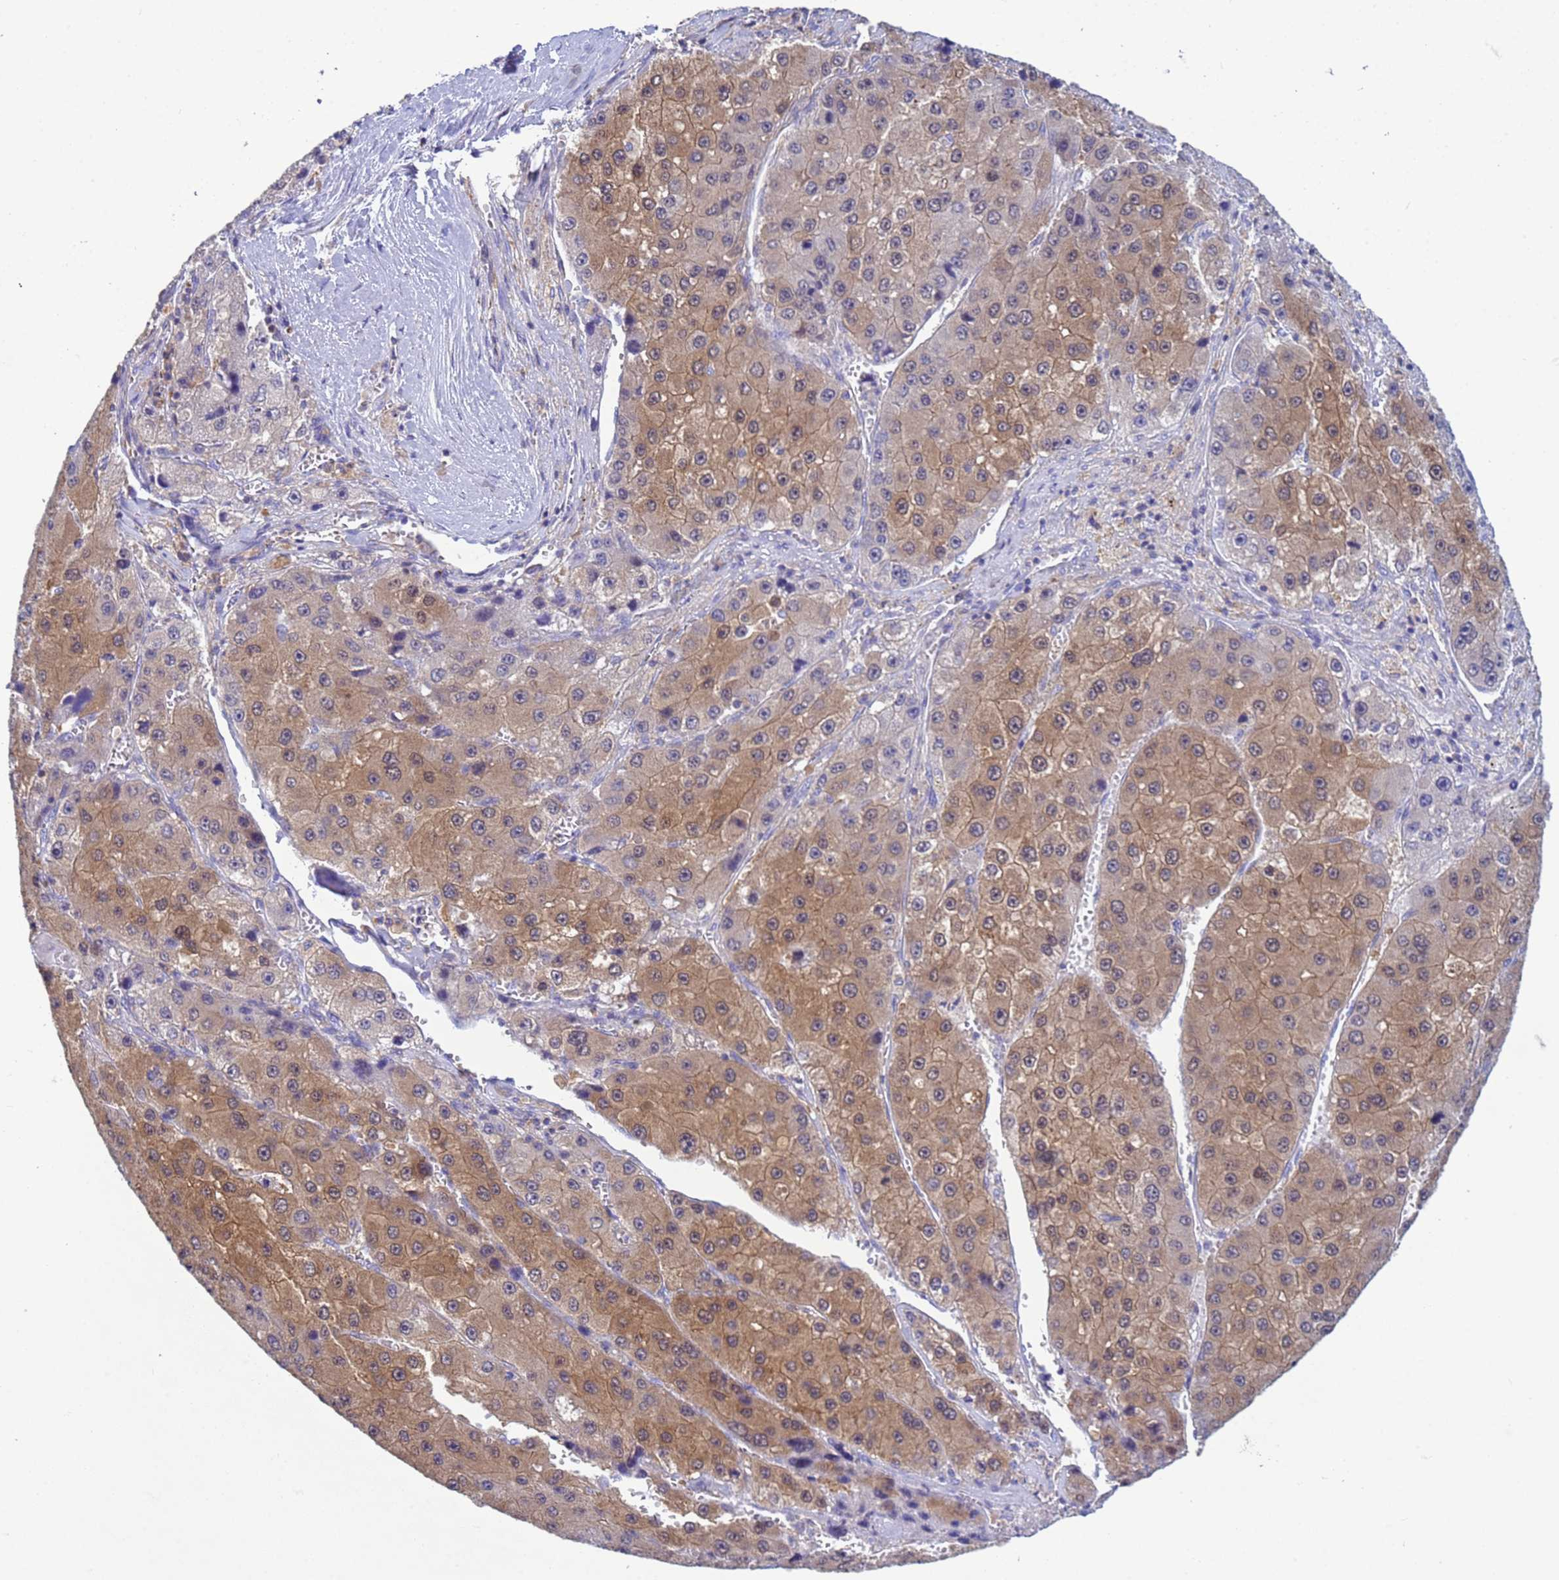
{"staining": {"intensity": "moderate", "quantity": ">75%", "location": "cytoplasmic/membranous"}, "tissue": "liver cancer", "cell_type": "Tumor cells", "image_type": "cancer", "snomed": [{"axis": "morphology", "description": "Carcinoma, Hepatocellular, NOS"}, {"axis": "topography", "description": "Liver"}], "caption": "Hepatocellular carcinoma (liver) stained with a protein marker demonstrates moderate staining in tumor cells.", "gene": "KLHL13", "patient": {"sex": "female", "age": 73}}